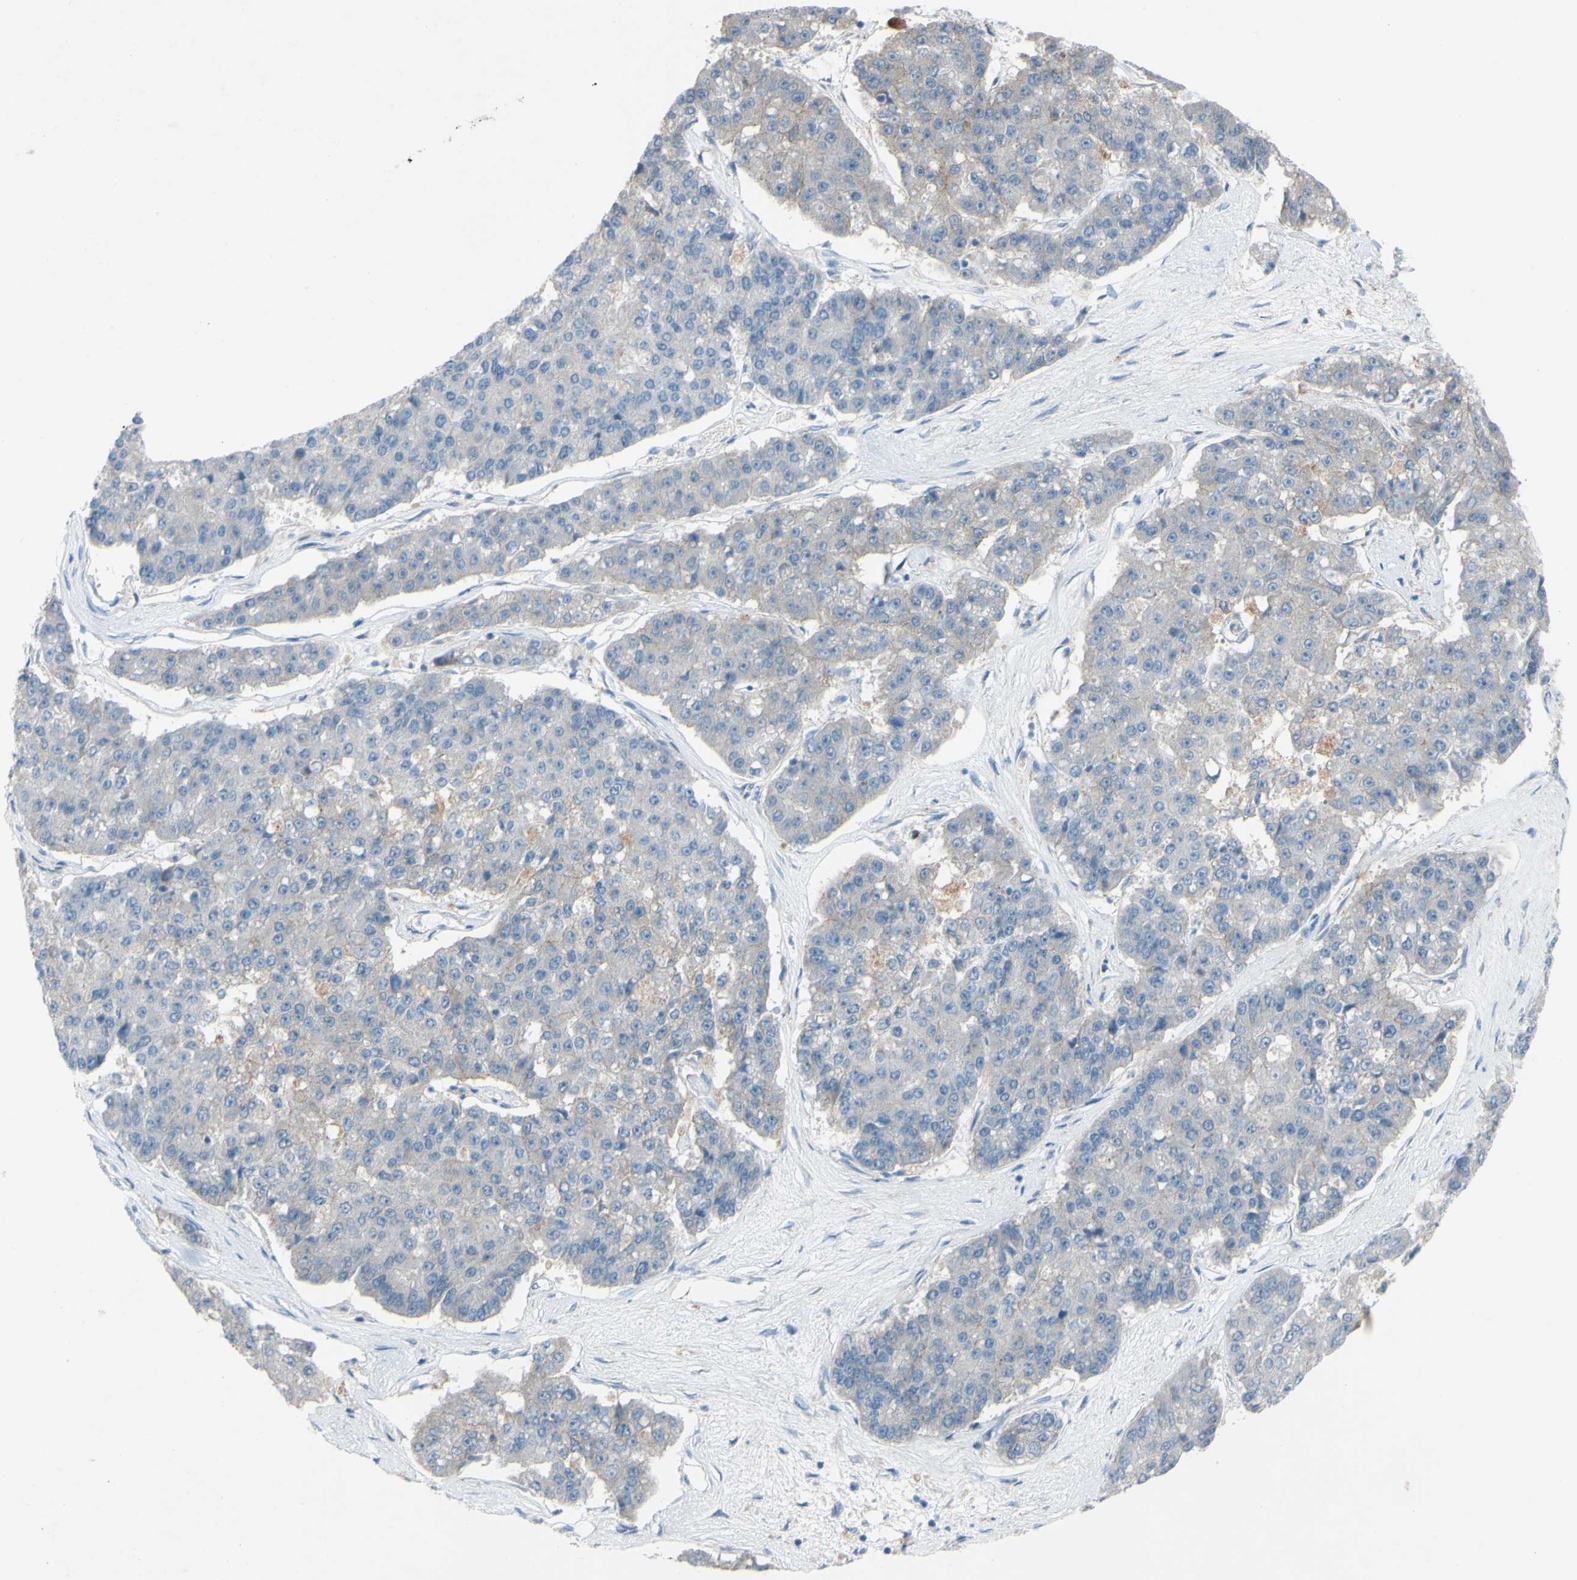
{"staining": {"intensity": "negative", "quantity": "none", "location": "none"}, "tissue": "pancreatic cancer", "cell_type": "Tumor cells", "image_type": "cancer", "snomed": [{"axis": "morphology", "description": "Adenocarcinoma, NOS"}, {"axis": "topography", "description": "Pancreas"}], "caption": "A micrograph of pancreatic cancer stained for a protein shows no brown staining in tumor cells.", "gene": "CDCP1", "patient": {"sex": "male", "age": 50}}